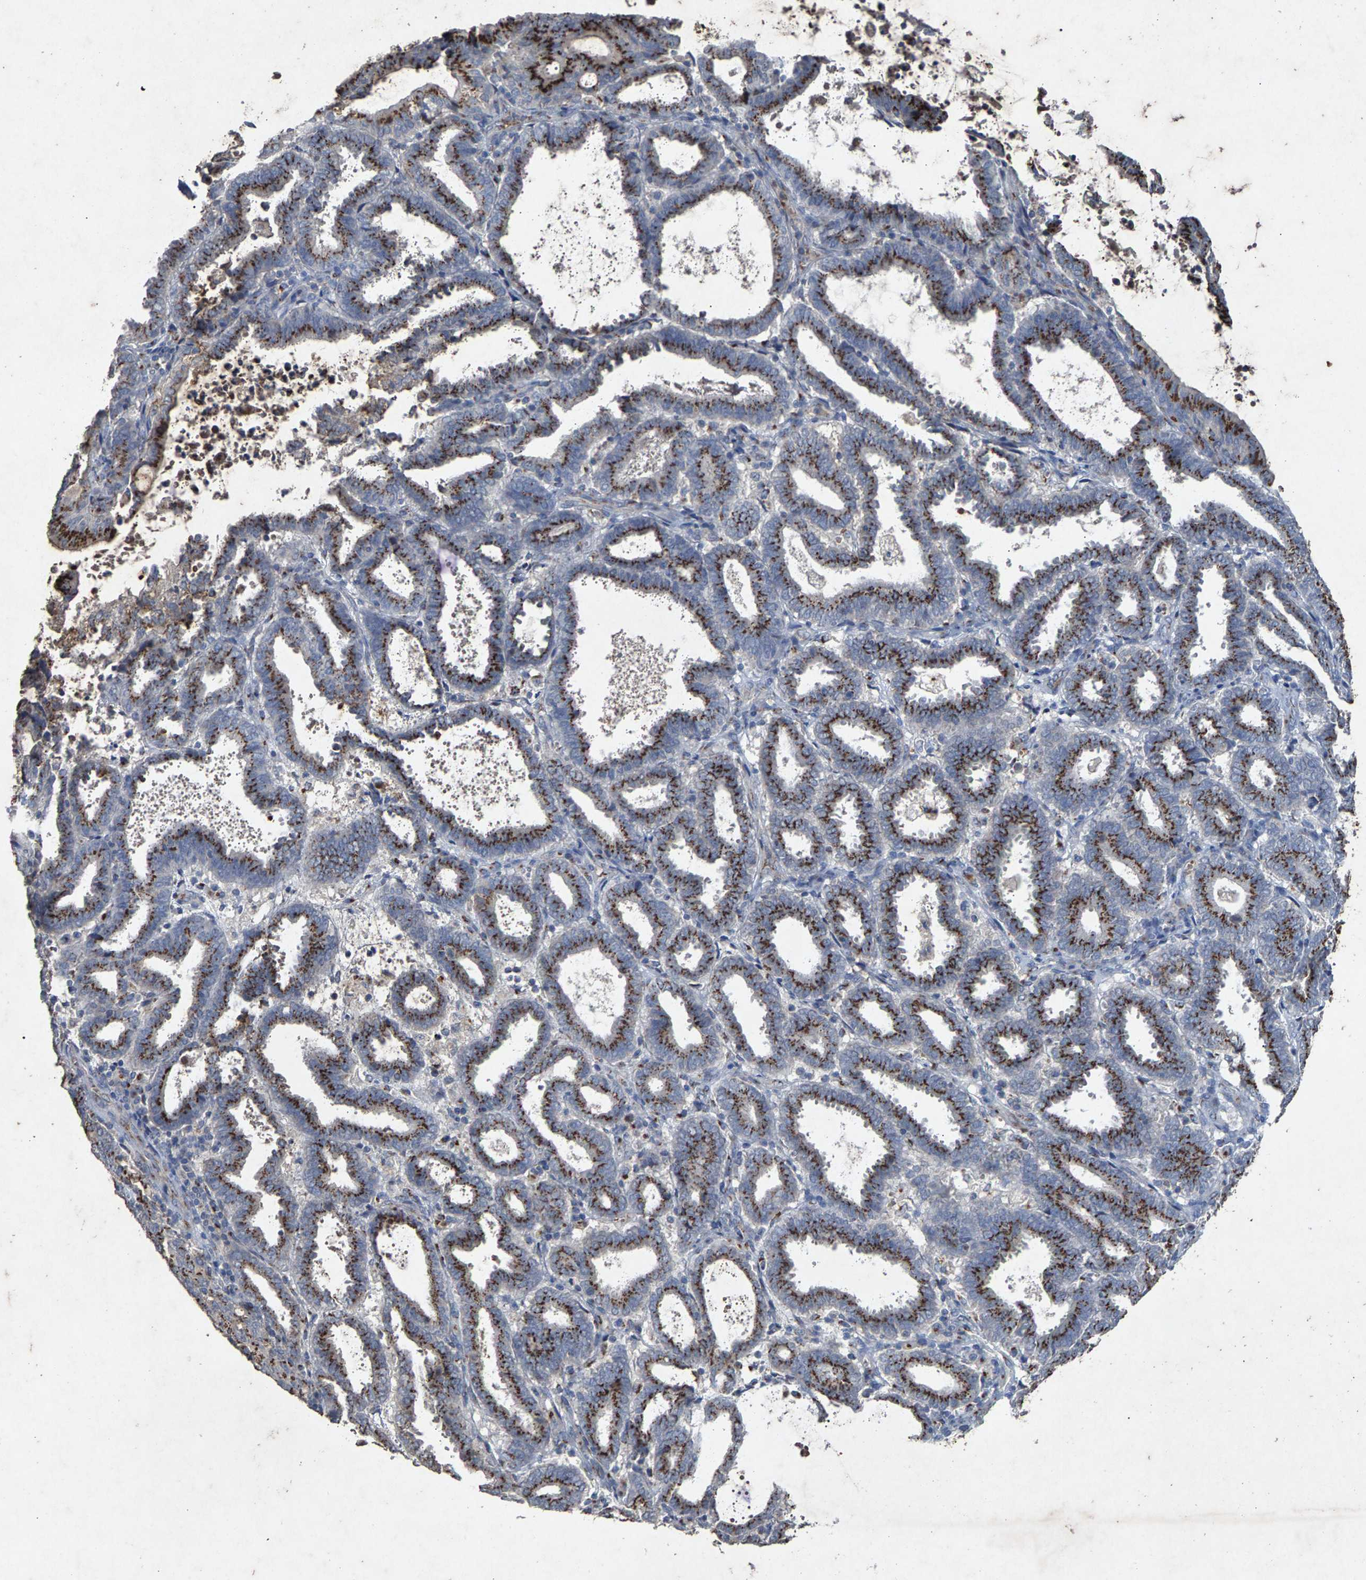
{"staining": {"intensity": "strong", "quantity": ">75%", "location": "cytoplasmic/membranous"}, "tissue": "endometrial cancer", "cell_type": "Tumor cells", "image_type": "cancer", "snomed": [{"axis": "morphology", "description": "Adenocarcinoma, NOS"}, {"axis": "topography", "description": "Uterus"}], "caption": "This photomicrograph shows immunohistochemistry (IHC) staining of adenocarcinoma (endometrial), with high strong cytoplasmic/membranous staining in approximately >75% of tumor cells.", "gene": "MAN2A1", "patient": {"sex": "female", "age": 83}}